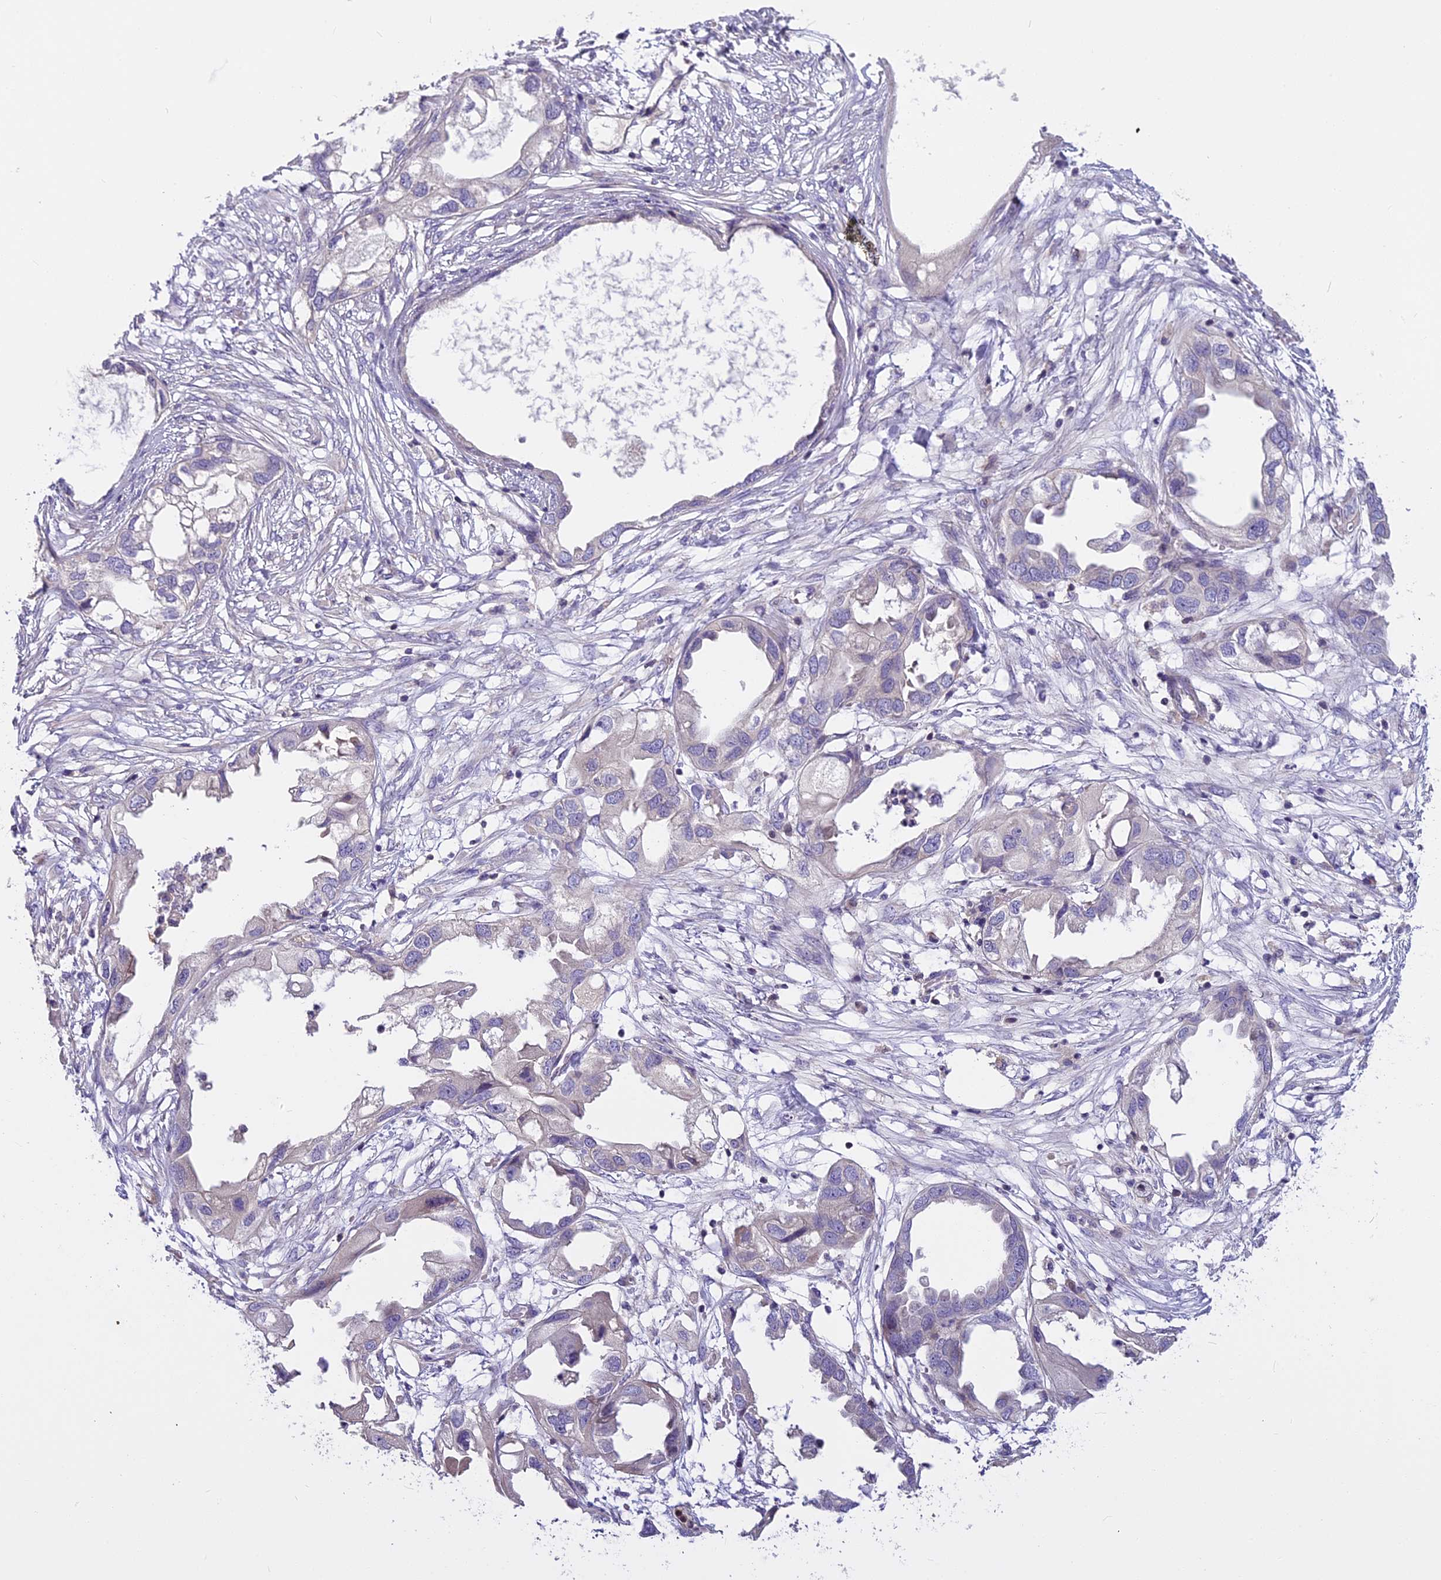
{"staining": {"intensity": "negative", "quantity": "none", "location": "none"}, "tissue": "endometrial cancer", "cell_type": "Tumor cells", "image_type": "cancer", "snomed": [{"axis": "morphology", "description": "Adenocarcinoma, NOS"}, {"axis": "morphology", "description": "Adenocarcinoma, metastatic, NOS"}, {"axis": "topography", "description": "Adipose tissue"}, {"axis": "topography", "description": "Endometrium"}], "caption": "A micrograph of metastatic adenocarcinoma (endometrial) stained for a protein reveals no brown staining in tumor cells.", "gene": "FAM98C", "patient": {"sex": "female", "age": 67}}